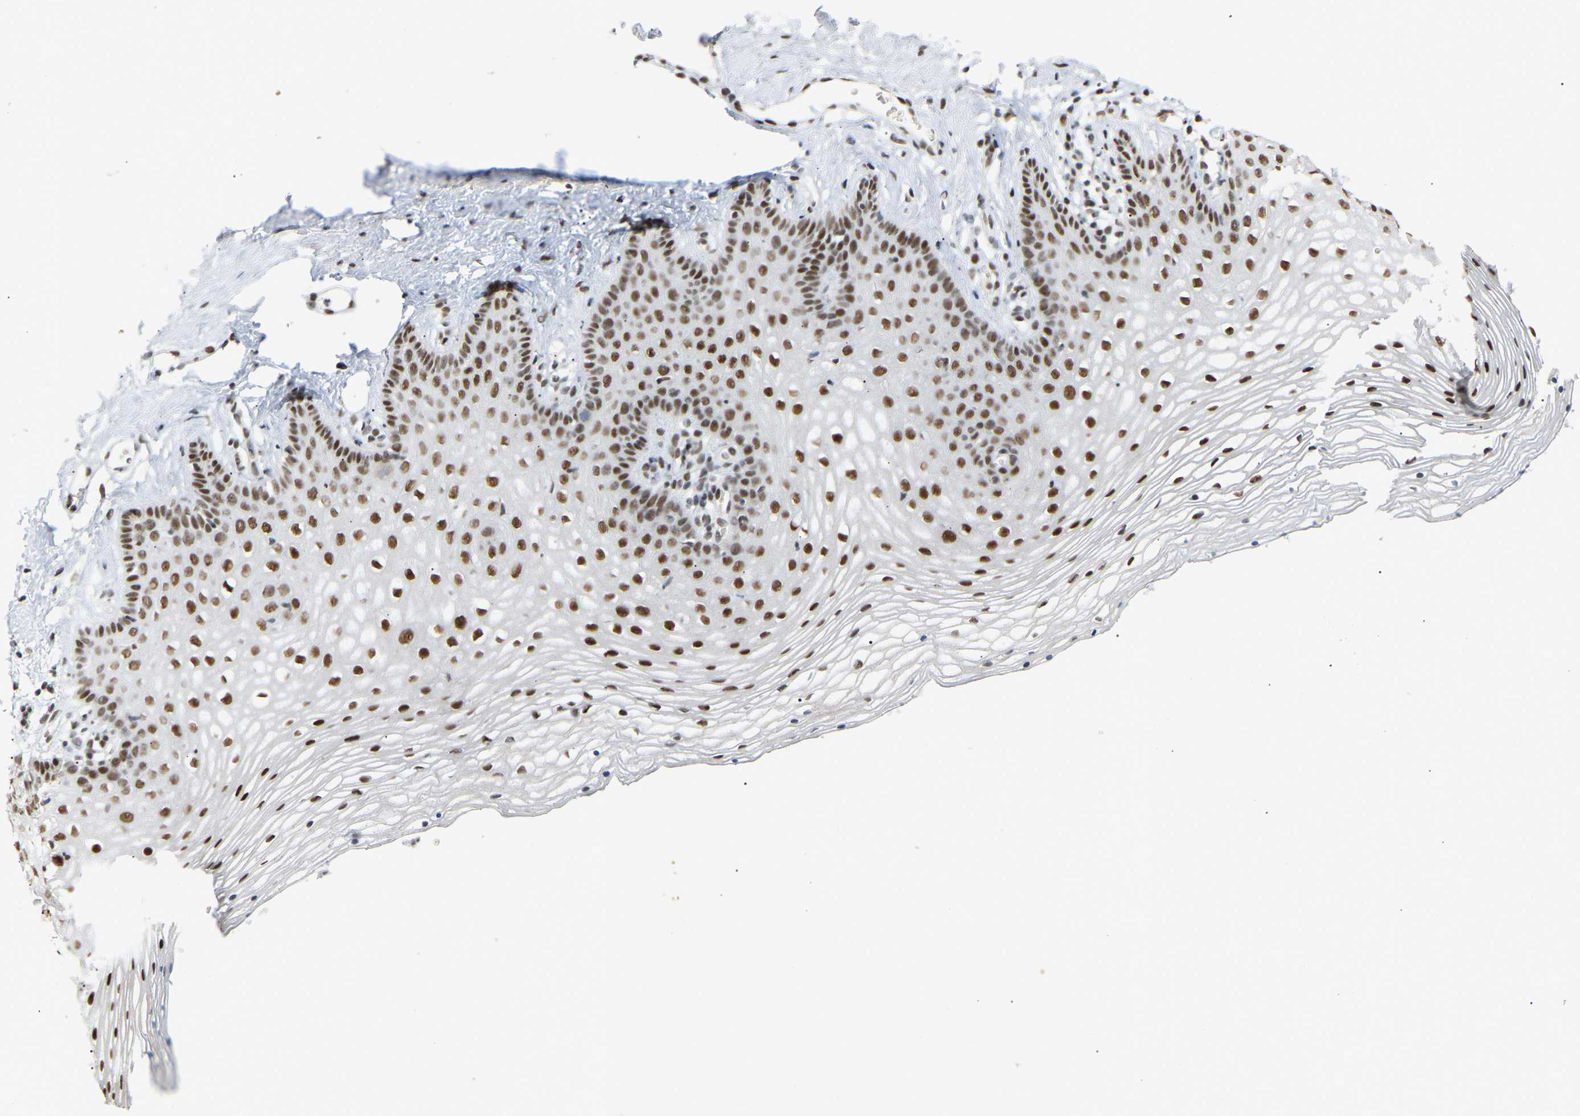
{"staining": {"intensity": "moderate", "quantity": ">75%", "location": "nuclear"}, "tissue": "vagina", "cell_type": "Squamous epithelial cells", "image_type": "normal", "snomed": [{"axis": "morphology", "description": "Normal tissue, NOS"}, {"axis": "topography", "description": "Vagina"}], "caption": "The histopathology image shows immunohistochemical staining of normal vagina. There is moderate nuclear positivity is present in approximately >75% of squamous epithelial cells. (IHC, brightfield microscopy, high magnification).", "gene": "NELFB", "patient": {"sex": "female", "age": 32}}